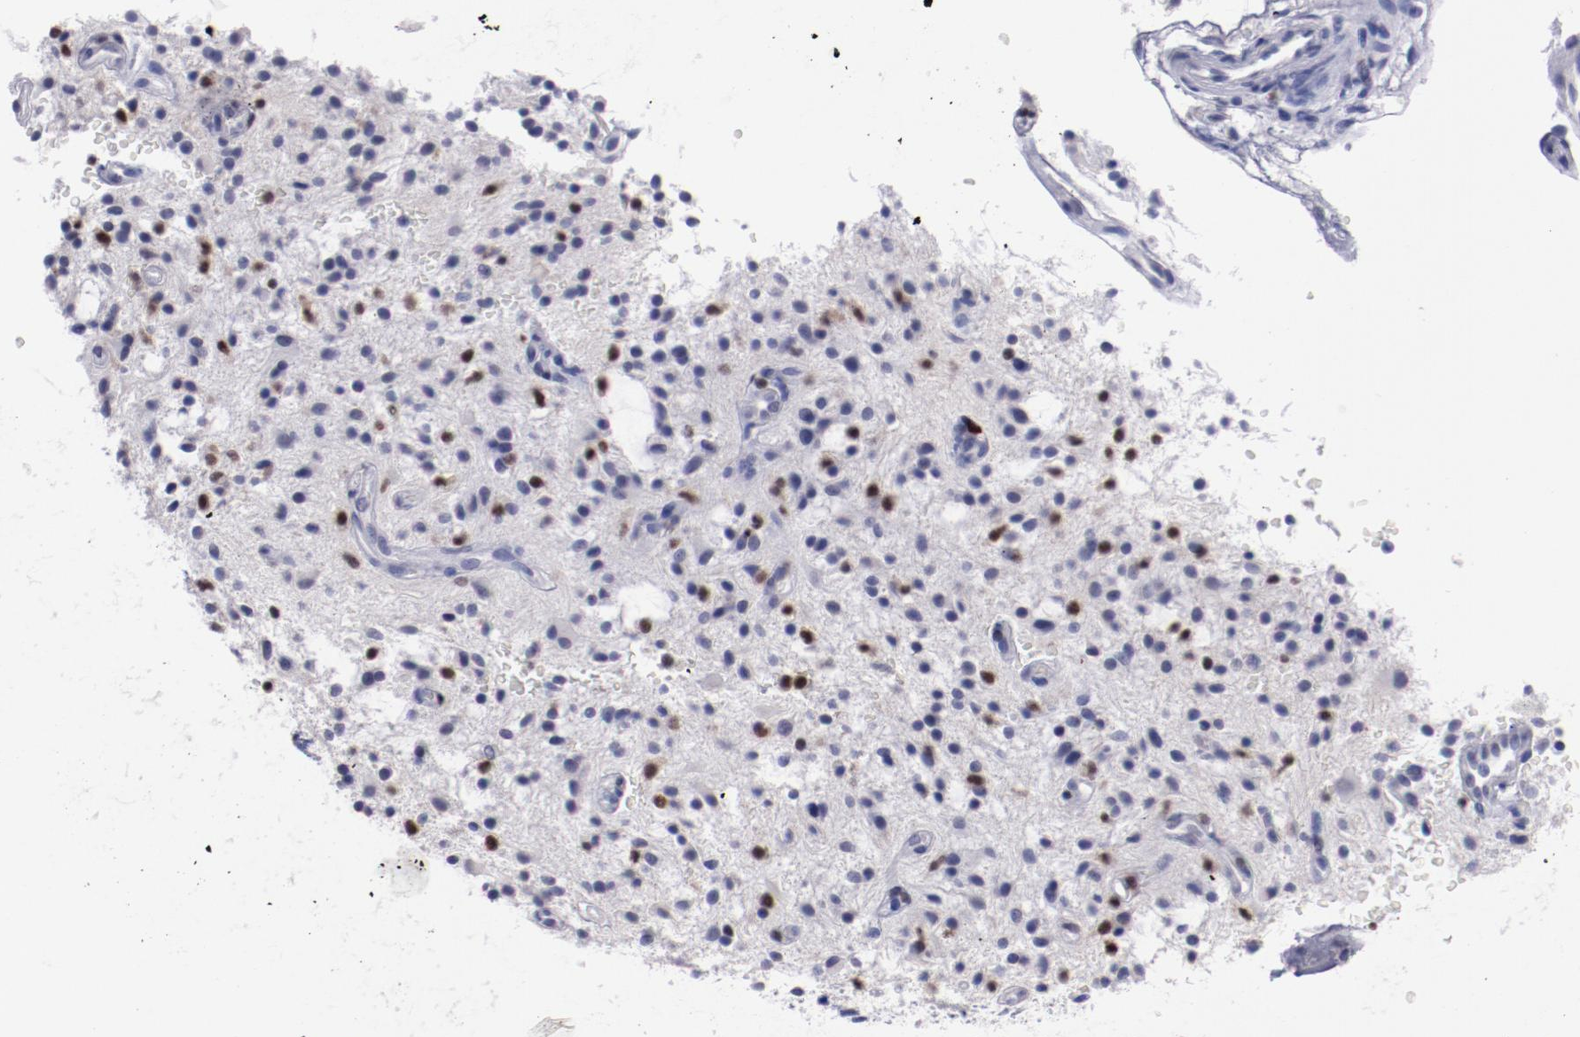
{"staining": {"intensity": "strong", "quantity": "25%-75%", "location": "nuclear"}, "tissue": "glioma", "cell_type": "Tumor cells", "image_type": "cancer", "snomed": [{"axis": "morphology", "description": "Glioma, malignant, NOS"}, {"axis": "topography", "description": "Cerebellum"}], "caption": "Glioma stained for a protein (brown) demonstrates strong nuclear positive expression in about 25%-75% of tumor cells.", "gene": "IRF8", "patient": {"sex": "female", "age": 10}}